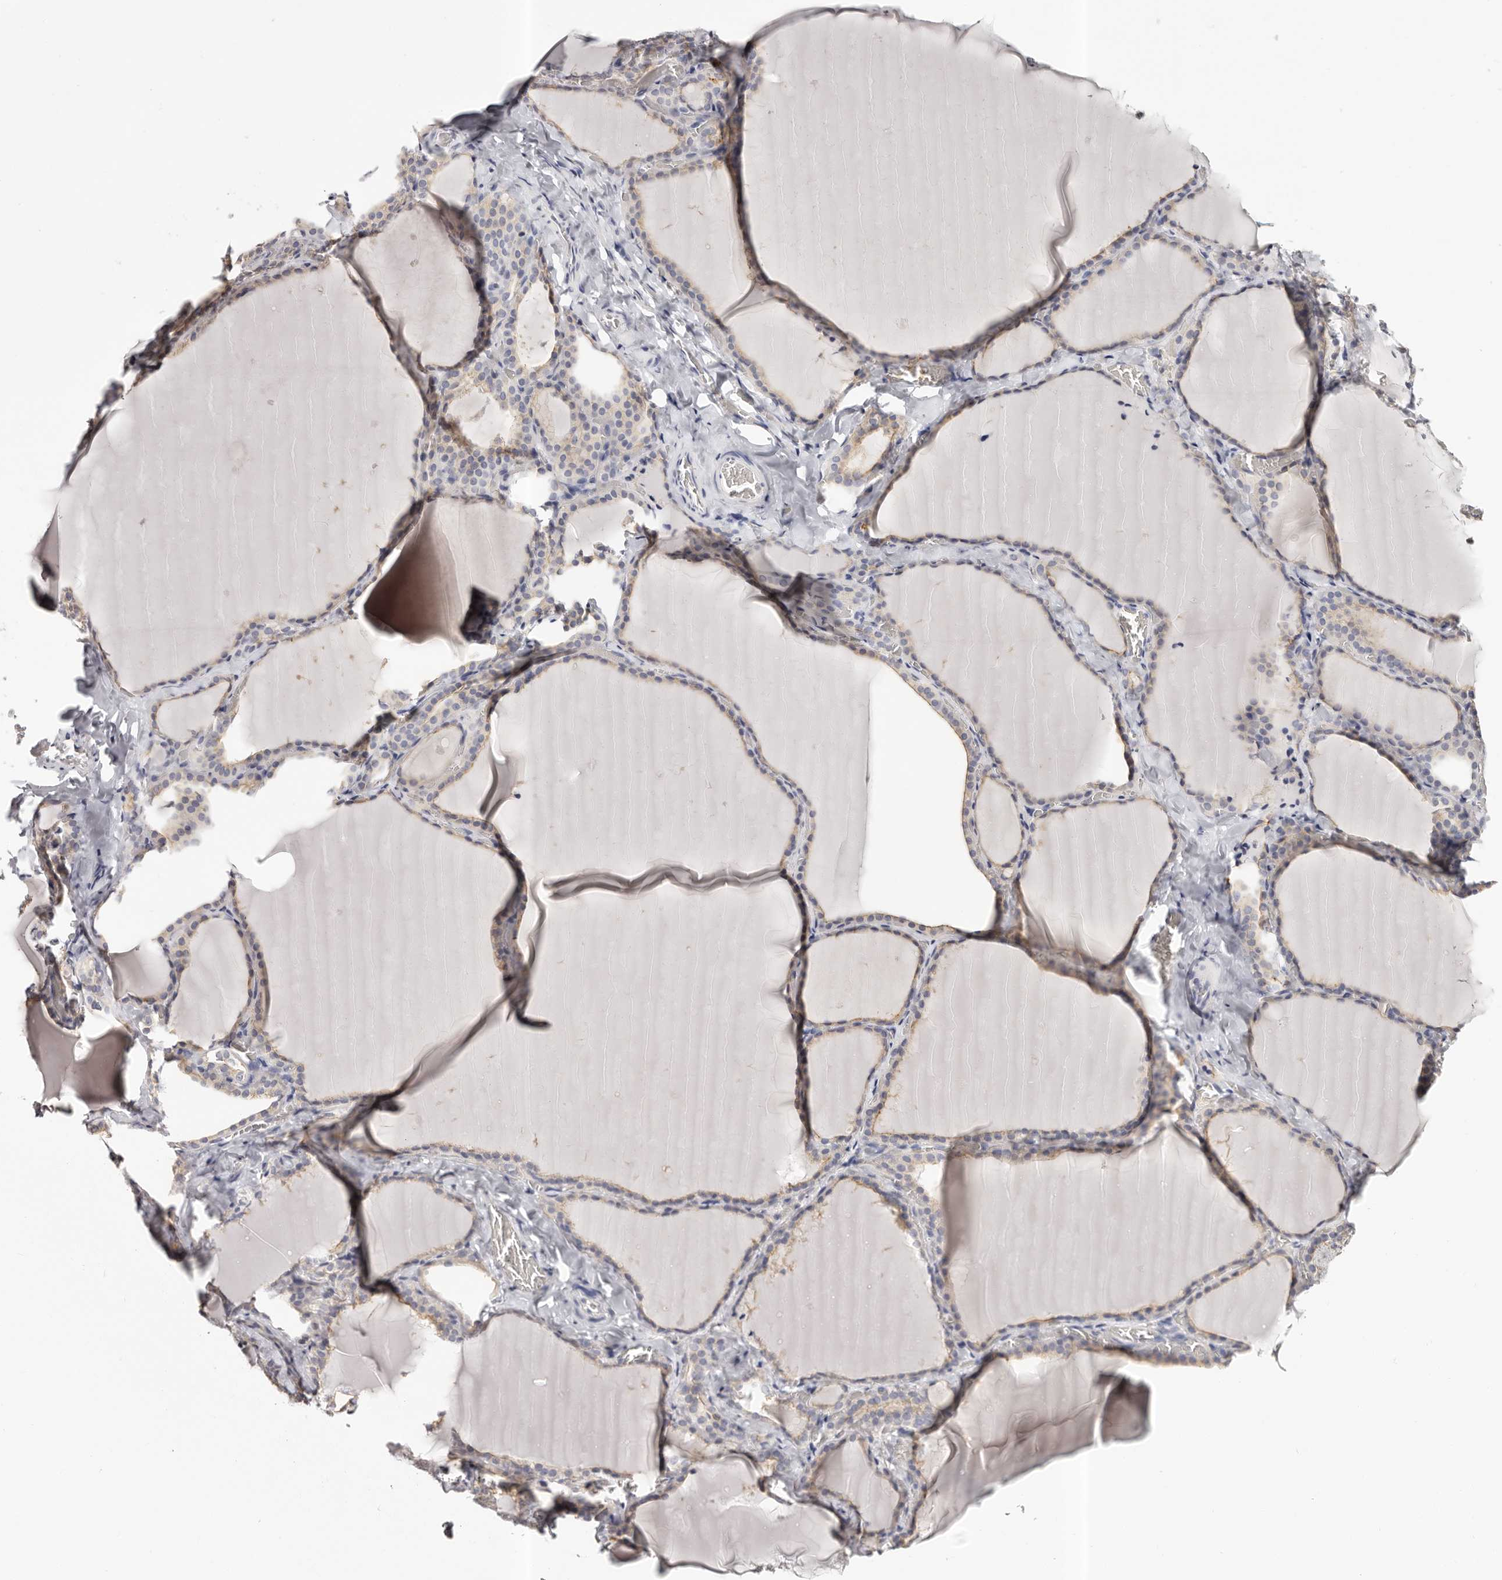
{"staining": {"intensity": "weak", "quantity": "25%-75%", "location": "cytoplasmic/membranous"}, "tissue": "thyroid gland", "cell_type": "Glandular cells", "image_type": "normal", "snomed": [{"axis": "morphology", "description": "Normal tissue, NOS"}, {"axis": "topography", "description": "Thyroid gland"}], "caption": "Immunohistochemical staining of normal human thyroid gland reveals 25%-75% levels of weak cytoplasmic/membranous protein staining in about 25%-75% of glandular cells.", "gene": "ROM1", "patient": {"sex": "female", "age": 22}}